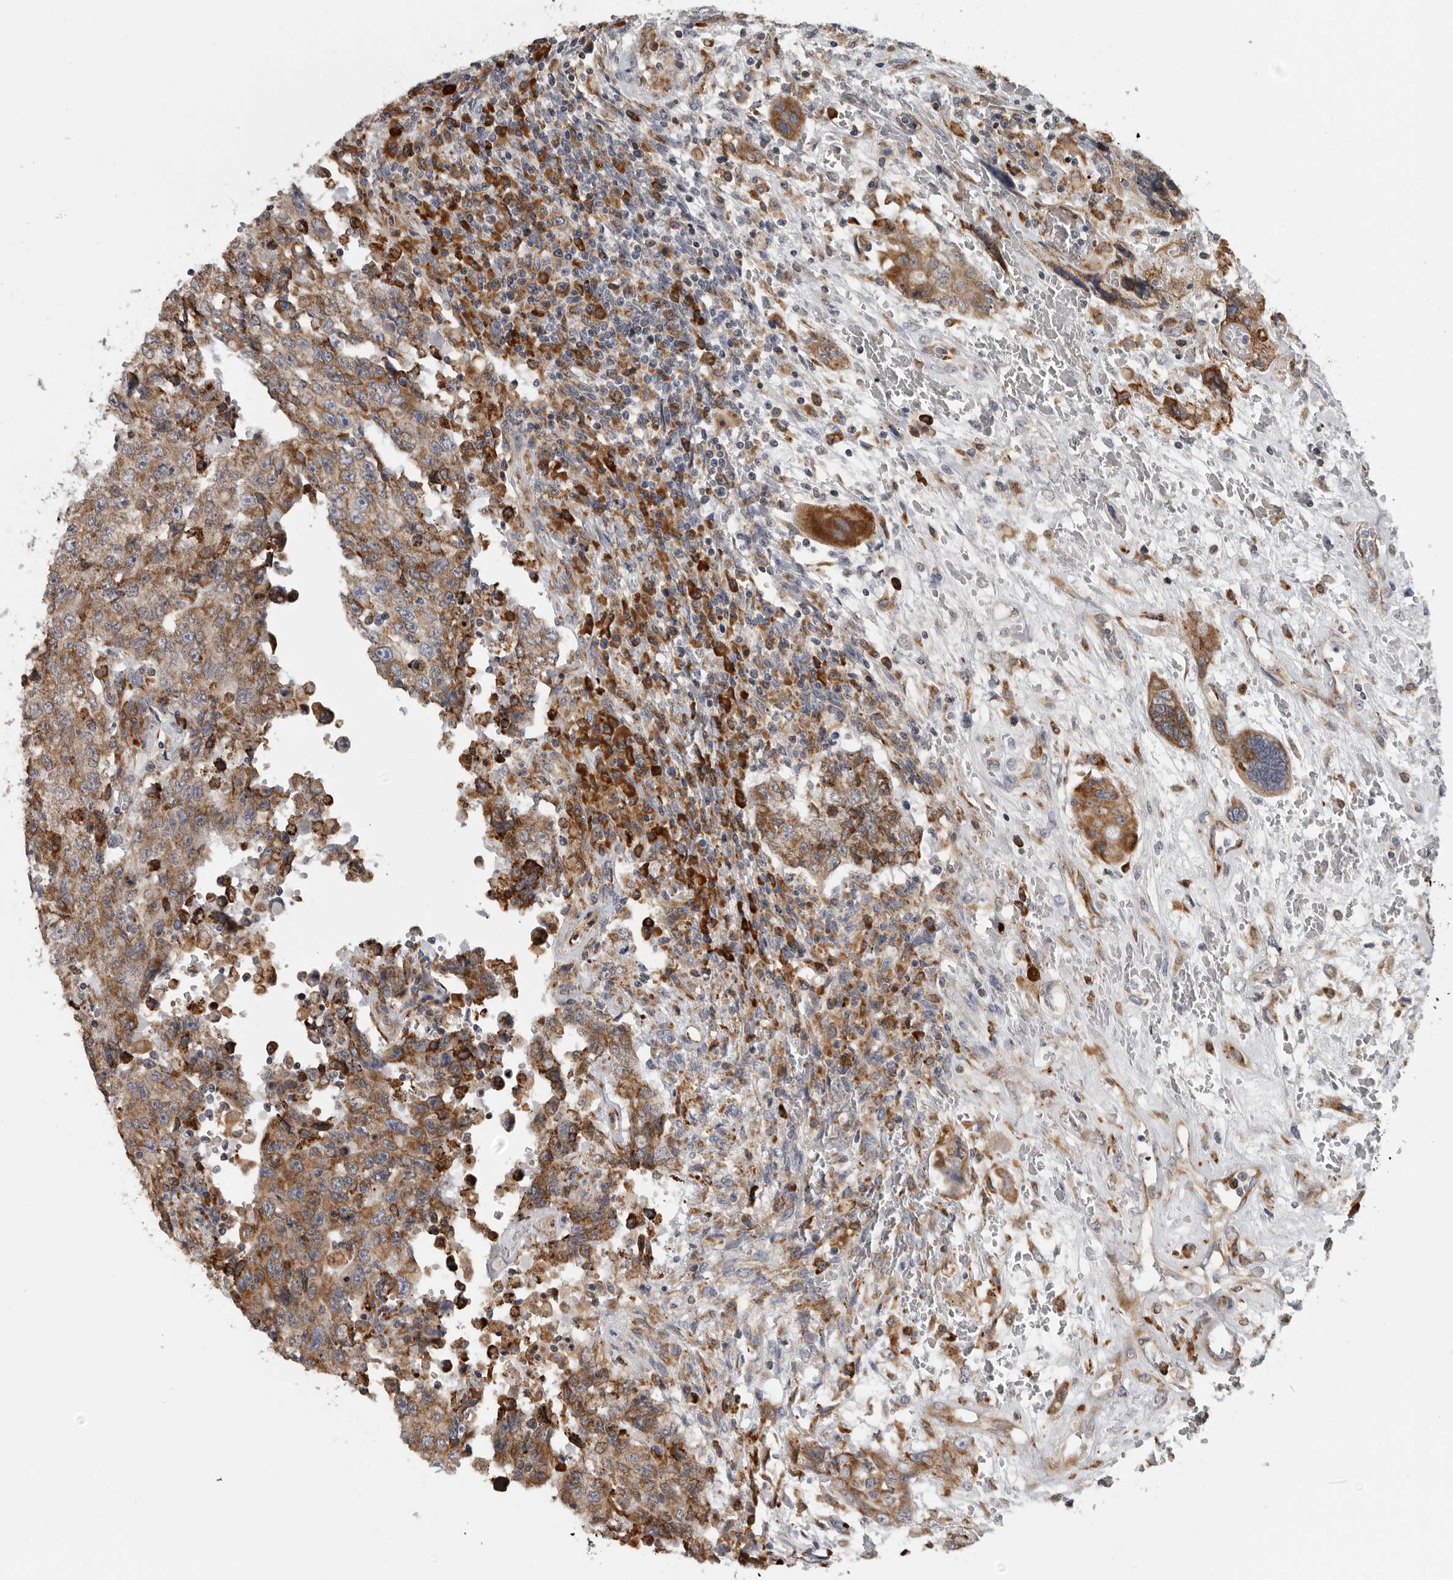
{"staining": {"intensity": "moderate", "quantity": ">75%", "location": "cytoplasmic/membranous"}, "tissue": "testis cancer", "cell_type": "Tumor cells", "image_type": "cancer", "snomed": [{"axis": "morphology", "description": "Carcinoma, Embryonal, NOS"}, {"axis": "topography", "description": "Testis"}], "caption": "Immunohistochemical staining of embryonal carcinoma (testis) demonstrates moderate cytoplasmic/membranous protein expression in approximately >75% of tumor cells.", "gene": "ALPK2", "patient": {"sex": "male", "age": 26}}